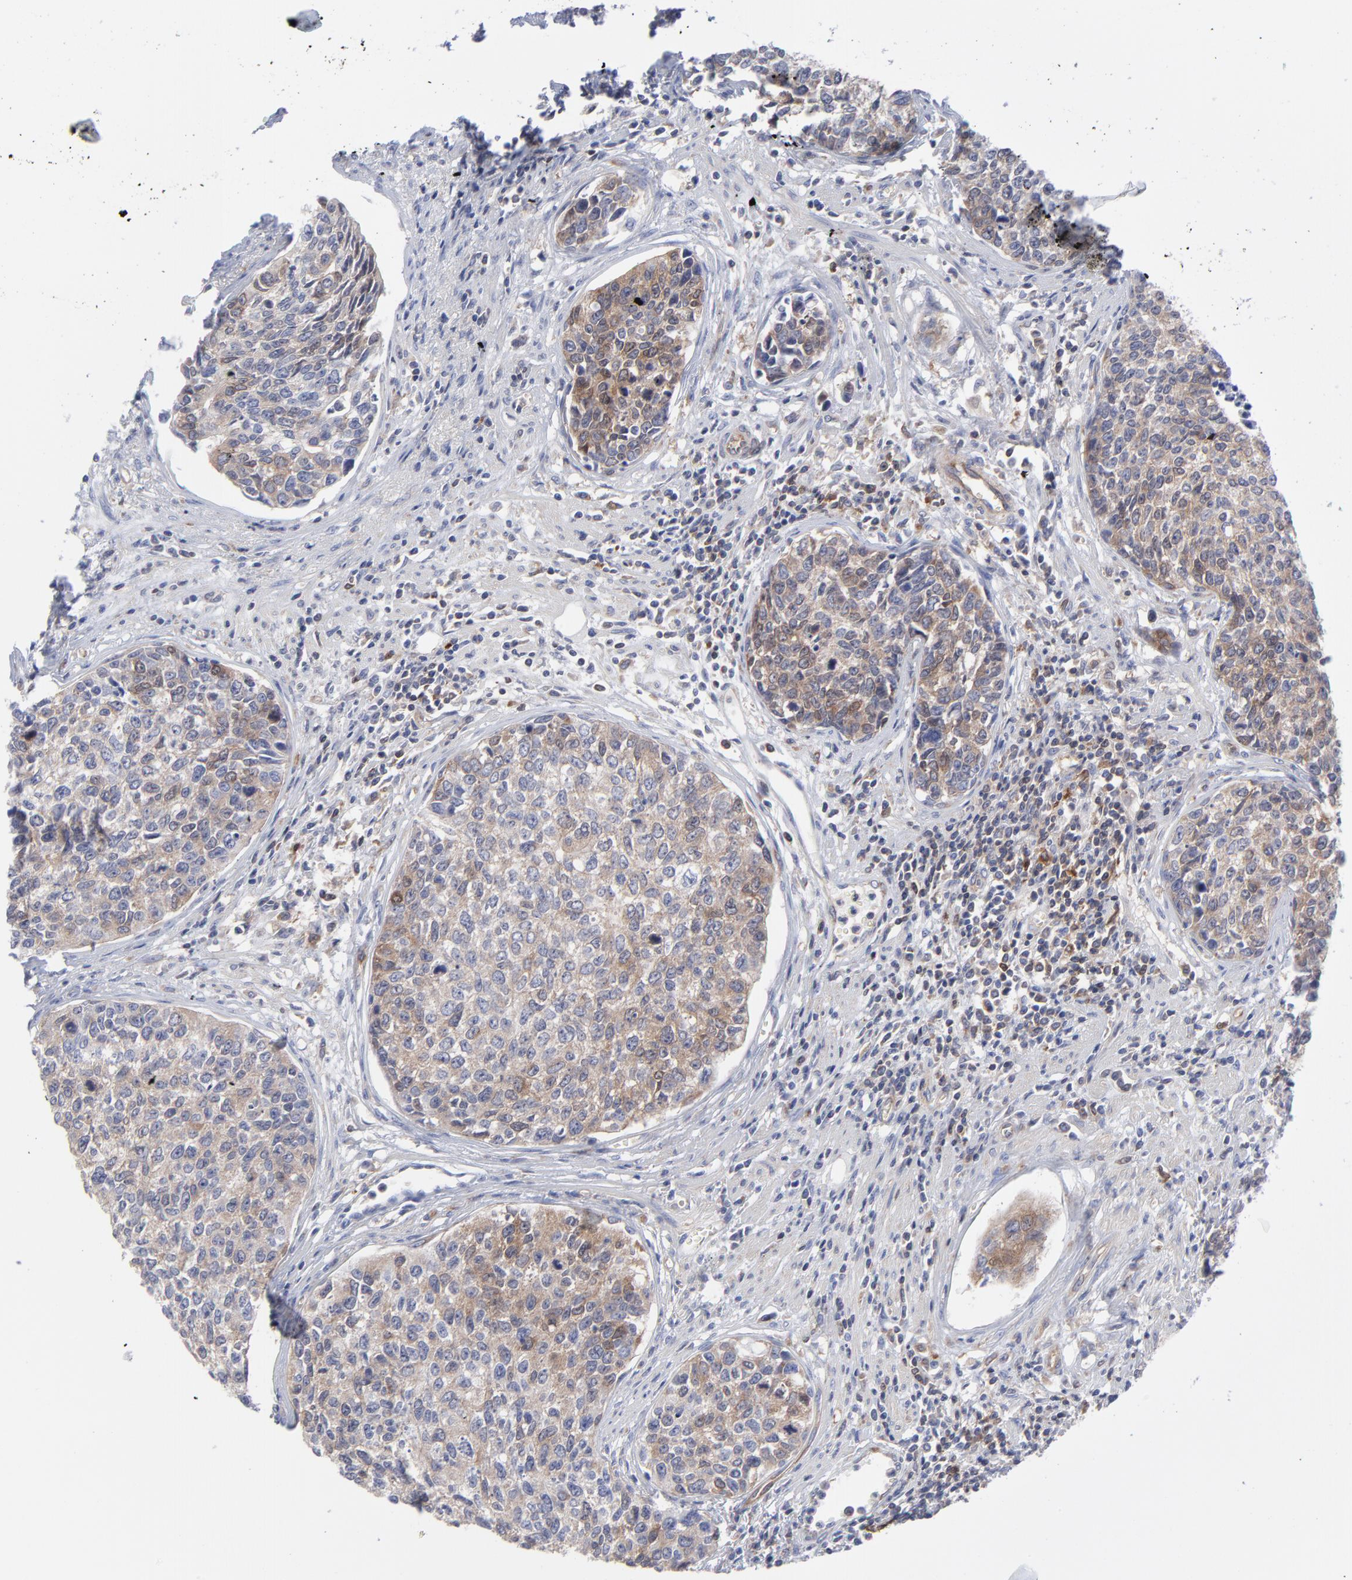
{"staining": {"intensity": "weak", "quantity": "25%-75%", "location": "cytoplasmic/membranous"}, "tissue": "urothelial cancer", "cell_type": "Tumor cells", "image_type": "cancer", "snomed": [{"axis": "morphology", "description": "Urothelial carcinoma, High grade"}, {"axis": "topography", "description": "Urinary bladder"}], "caption": "Urothelial carcinoma (high-grade) stained with a protein marker reveals weak staining in tumor cells.", "gene": "NFKBIA", "patient": {"sex": "male", "age": 81}}